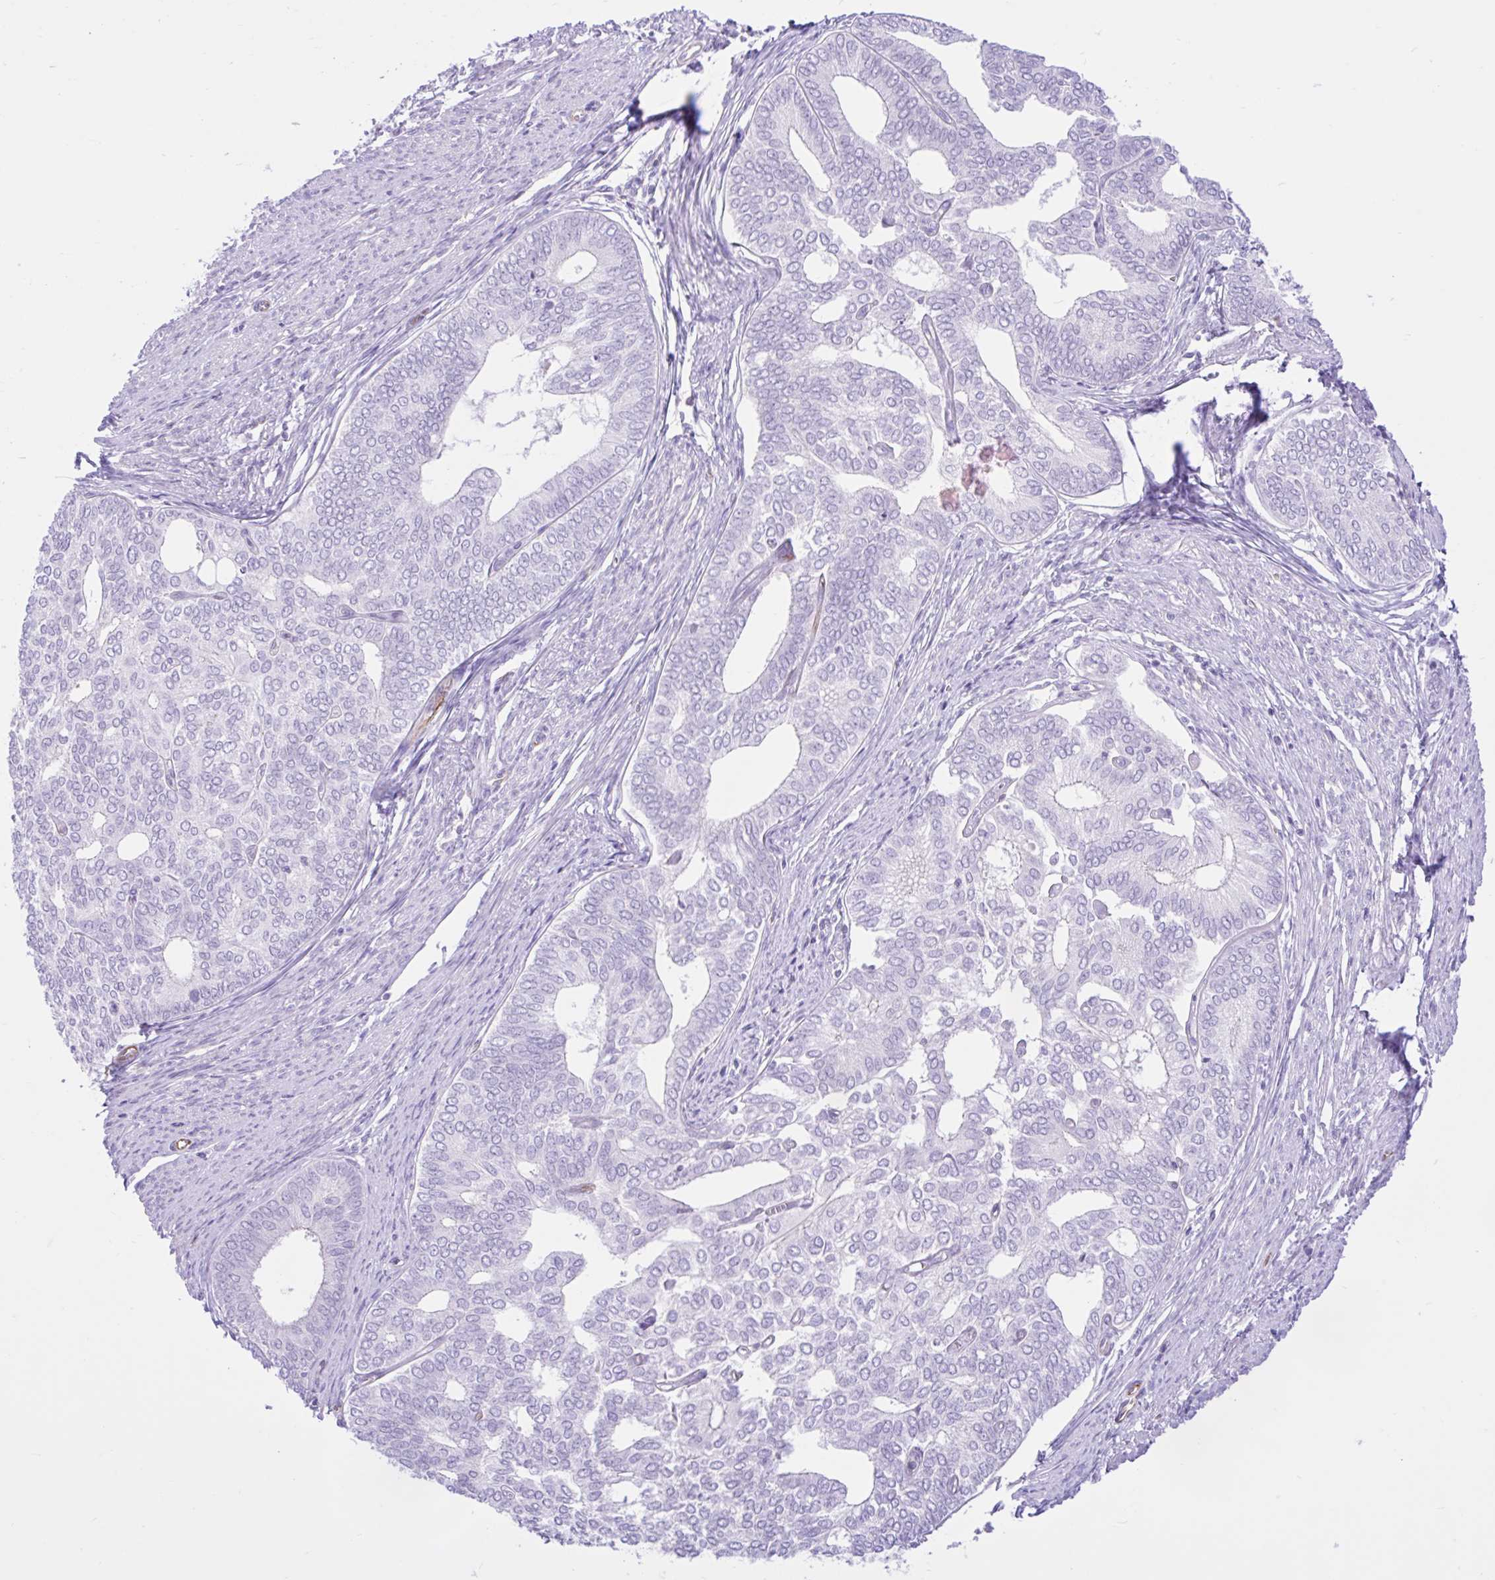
{"staining": {"intensity": "negative", "quantity": "none", "location": "none"}, "tissue": "endometrial cancer", "cell_type": "Tumor cells", "image_type": "cancer", "snomed": [{"axis": "morphology", "description": "Adenocarcinoma, NOS"}, {"axis": "topography", "description": "Endometrium"}], "caption": "Protein analysis of adenocarcinoma (endometrial) demonstrates no significant positivity in tumor cells. (DAB (3,3'-diaminobenzidine) immunohistochemistry visualized using brightfield microscopy, high magnification).", "gene": "ZNF101", "patient": {"sex": "female", "age": 75}}